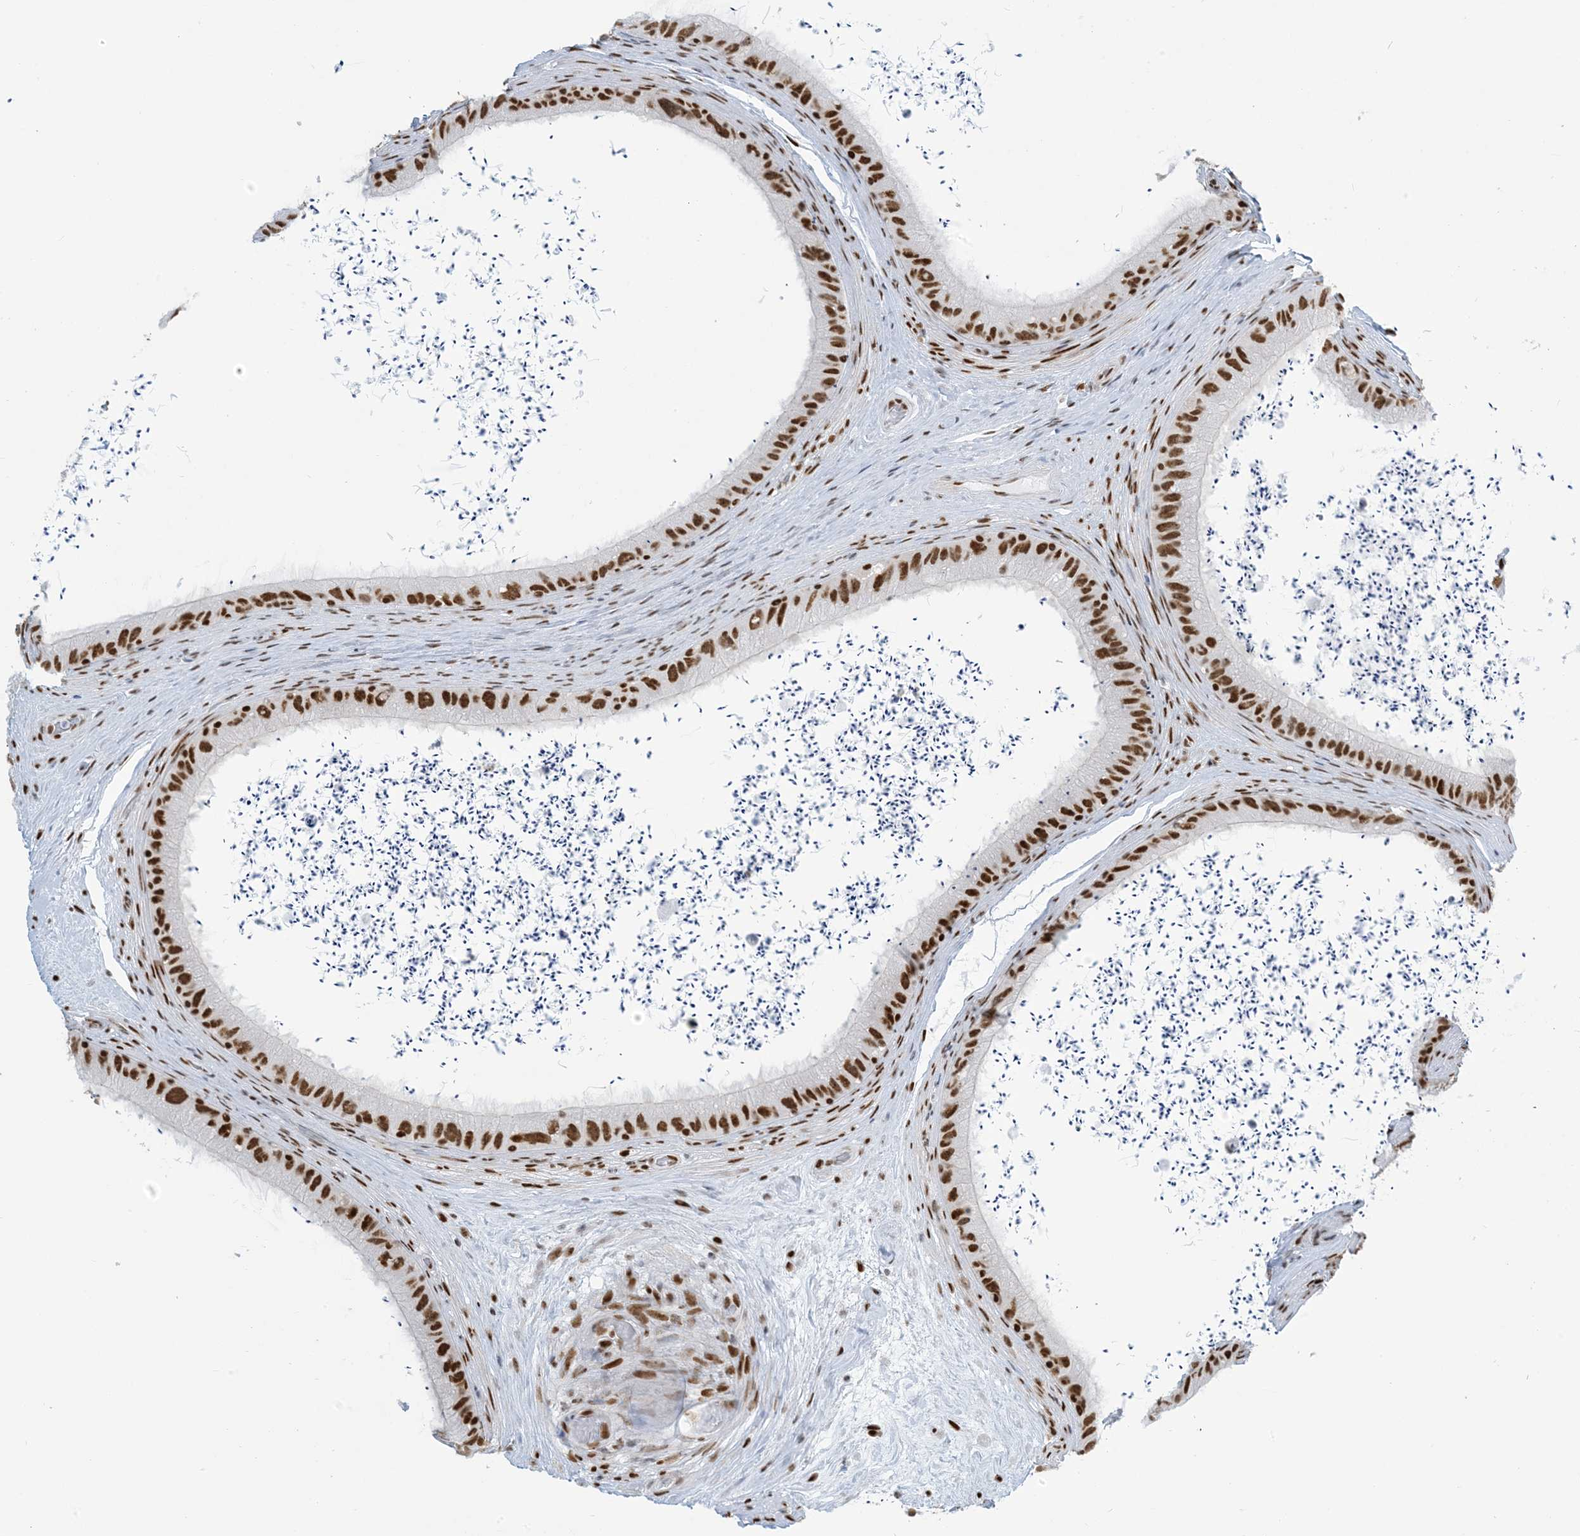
{"staining": {"intensity": "strong", "quantity": ">75%", "location": "nuclear"}, "tissue": "epididymis", "cell_type": "Glandular cells", "image_type": "normal", "snomed": [{"axis": "morphology", "description": "Normal tissue, NOS"}, {"axis": "topography", "description": "Epididymis, spermatic cord, NOS"}], "caption": "A micrograph of human epididymis stained for a protein demonstrates strong nuclear brown staining in glandular cells. (IHC, brightfield microscopy, high magnification).", "gene": "STAG1", "patient": {"sex": "male", "age": 50}}